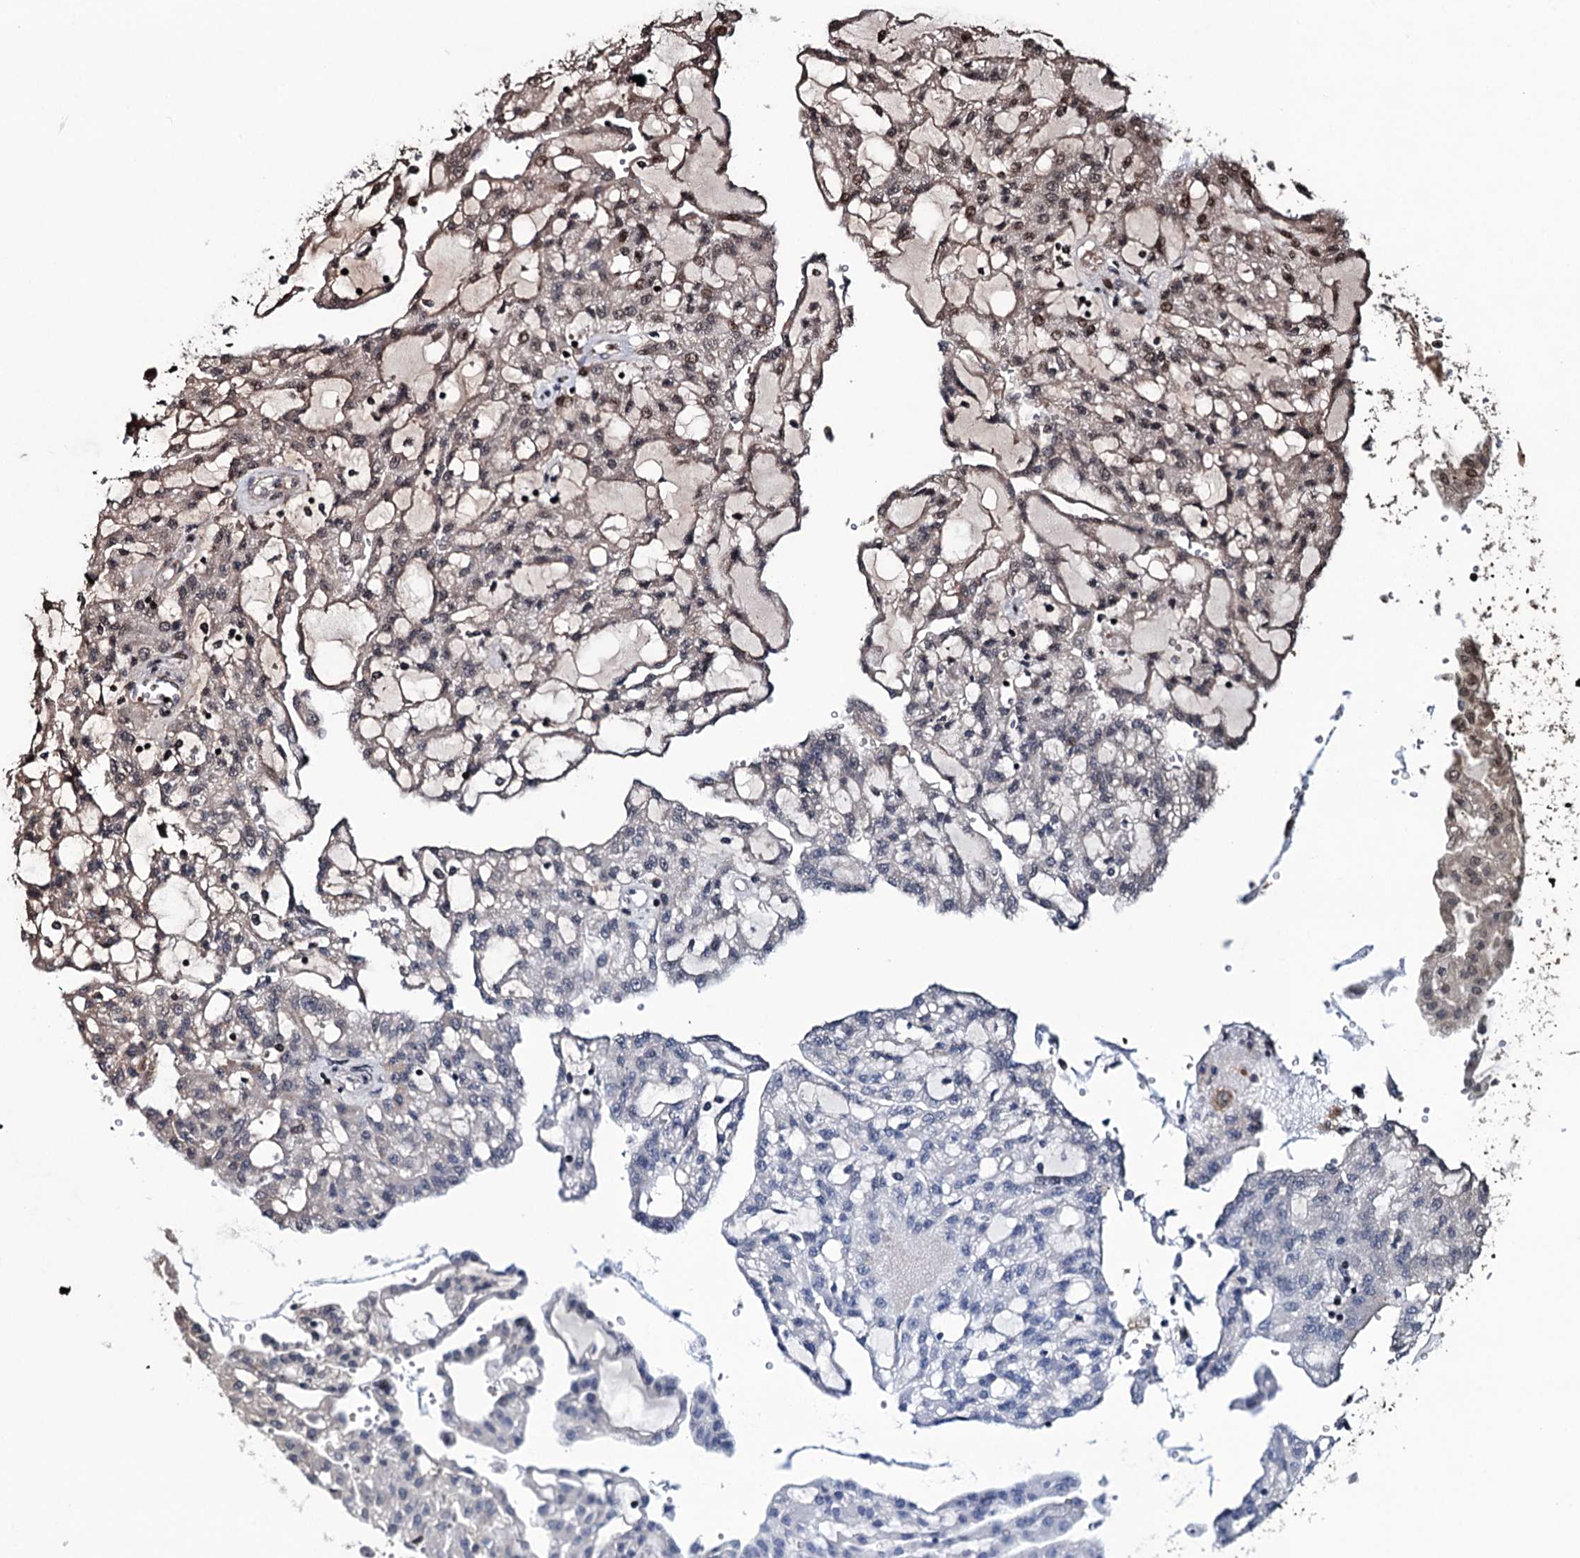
{"staining": {"intensity": "moderate", "quantity": "<25%", "location": "nuclear"}, "tissue": "renal cancer", "cell_type": "Tumor cells", "image_type": "cancer", "snomed": [{"axis": "morphology", "description": "Adenocarcinoma, NOS"}, {"axis": "topography", "description": "Kidney"}], "caption": "High-magnification brightfield microscopy of renal cancer stained with DAB (brown) and counterstained with hematoxylin (blue). tumor cells exhibit moderate nuclear expression is seen in about<25% of cells.", "gene": "EYA4", "patient": {"sex": "male", "age": 63}}